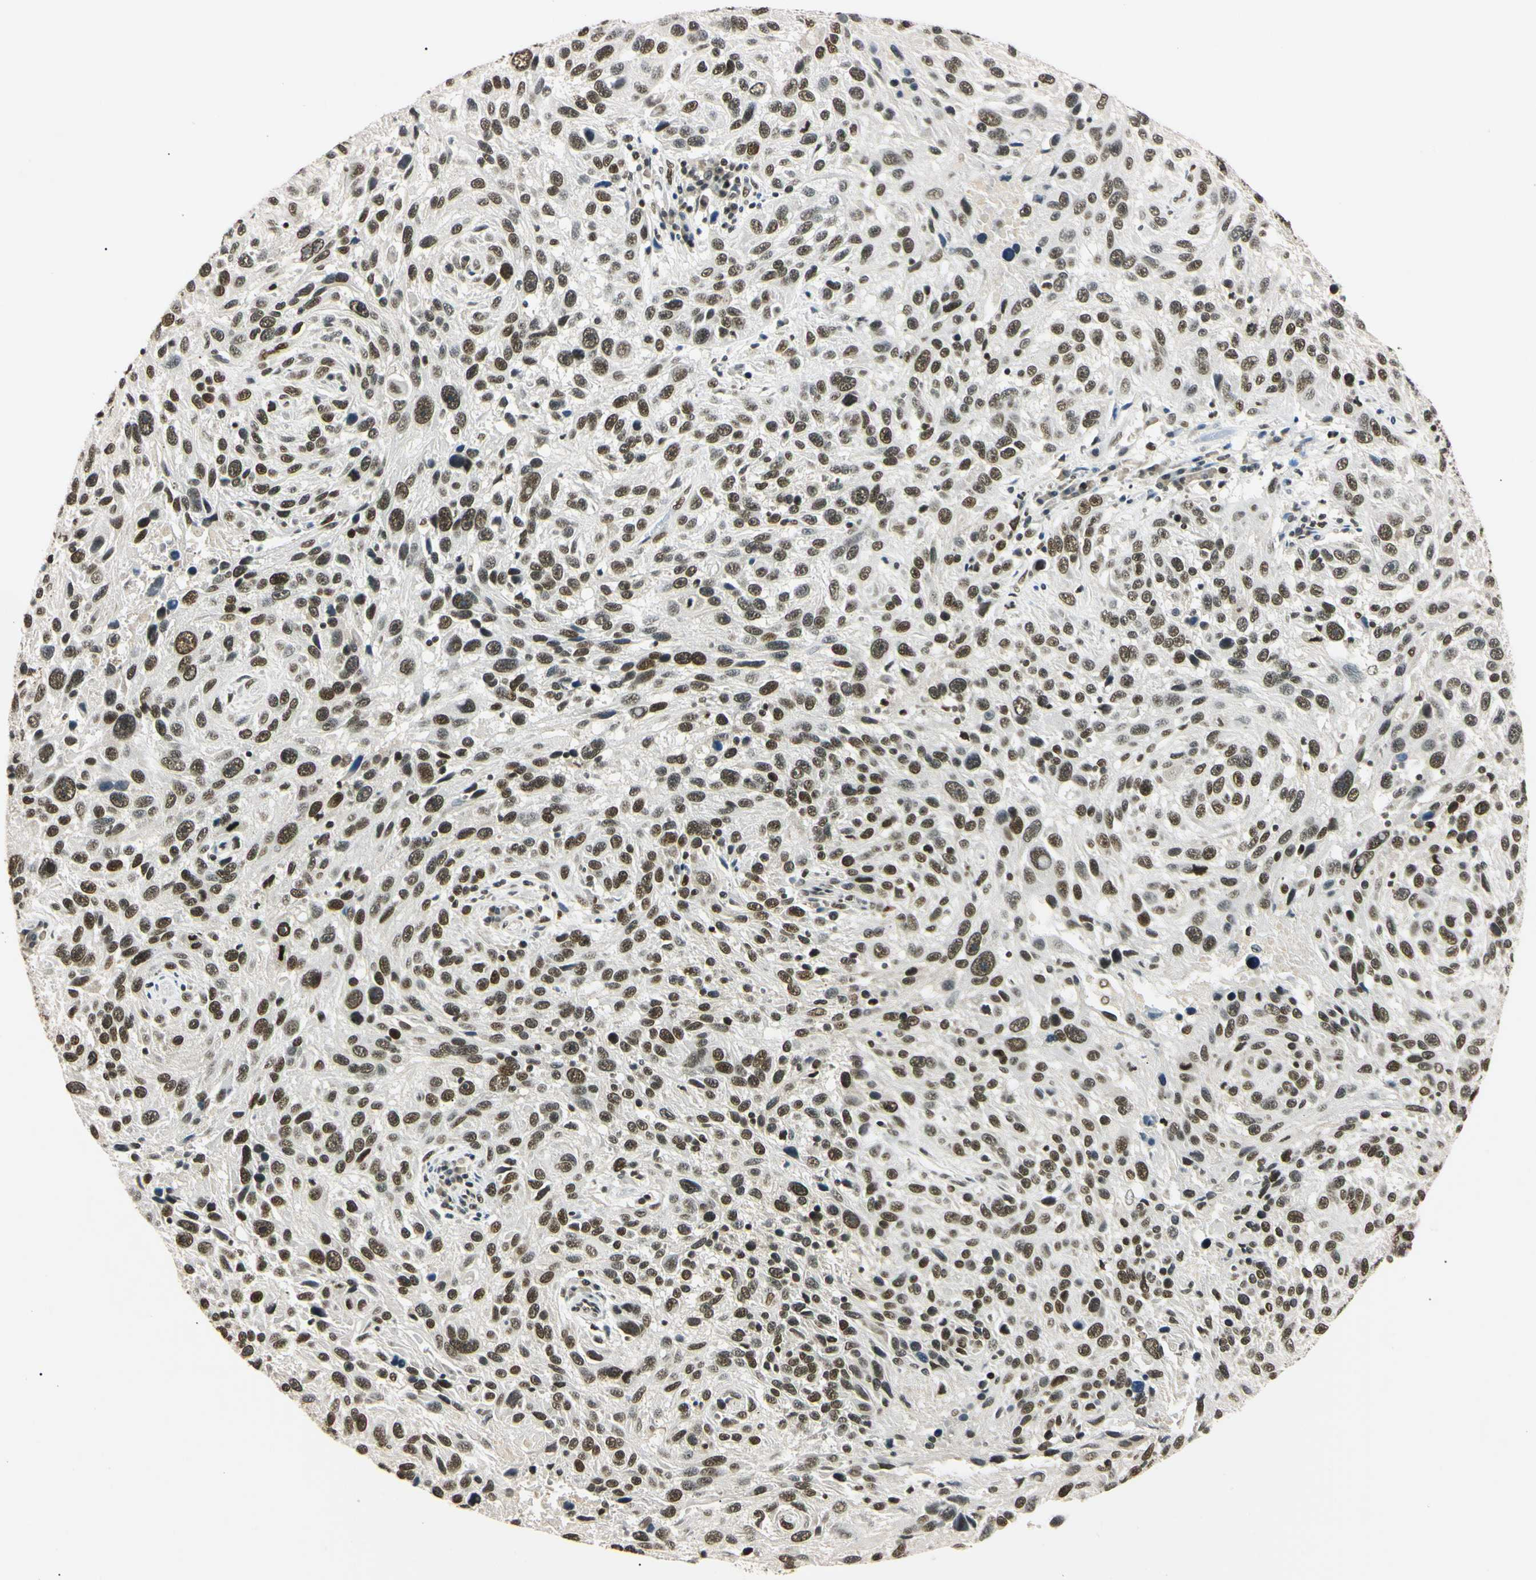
{"staining": {"intensity": "strong", "quantity": ">75%", "location": "nuclear"}, "tissue": "melanoma", "cell_type": "Tumor cells", "image_type": "cancer", "snomed": [{"axis": "morphology", "description": "Malignant melanoma, NOS"}, {"axis": "topography", "description": "Skin"}], "caption": "Human melanoma stained with a protein marker shows strong staining in tumor cells.", "gene": "SMARCA5", "patient": {"sex": "male", "age": 53}}